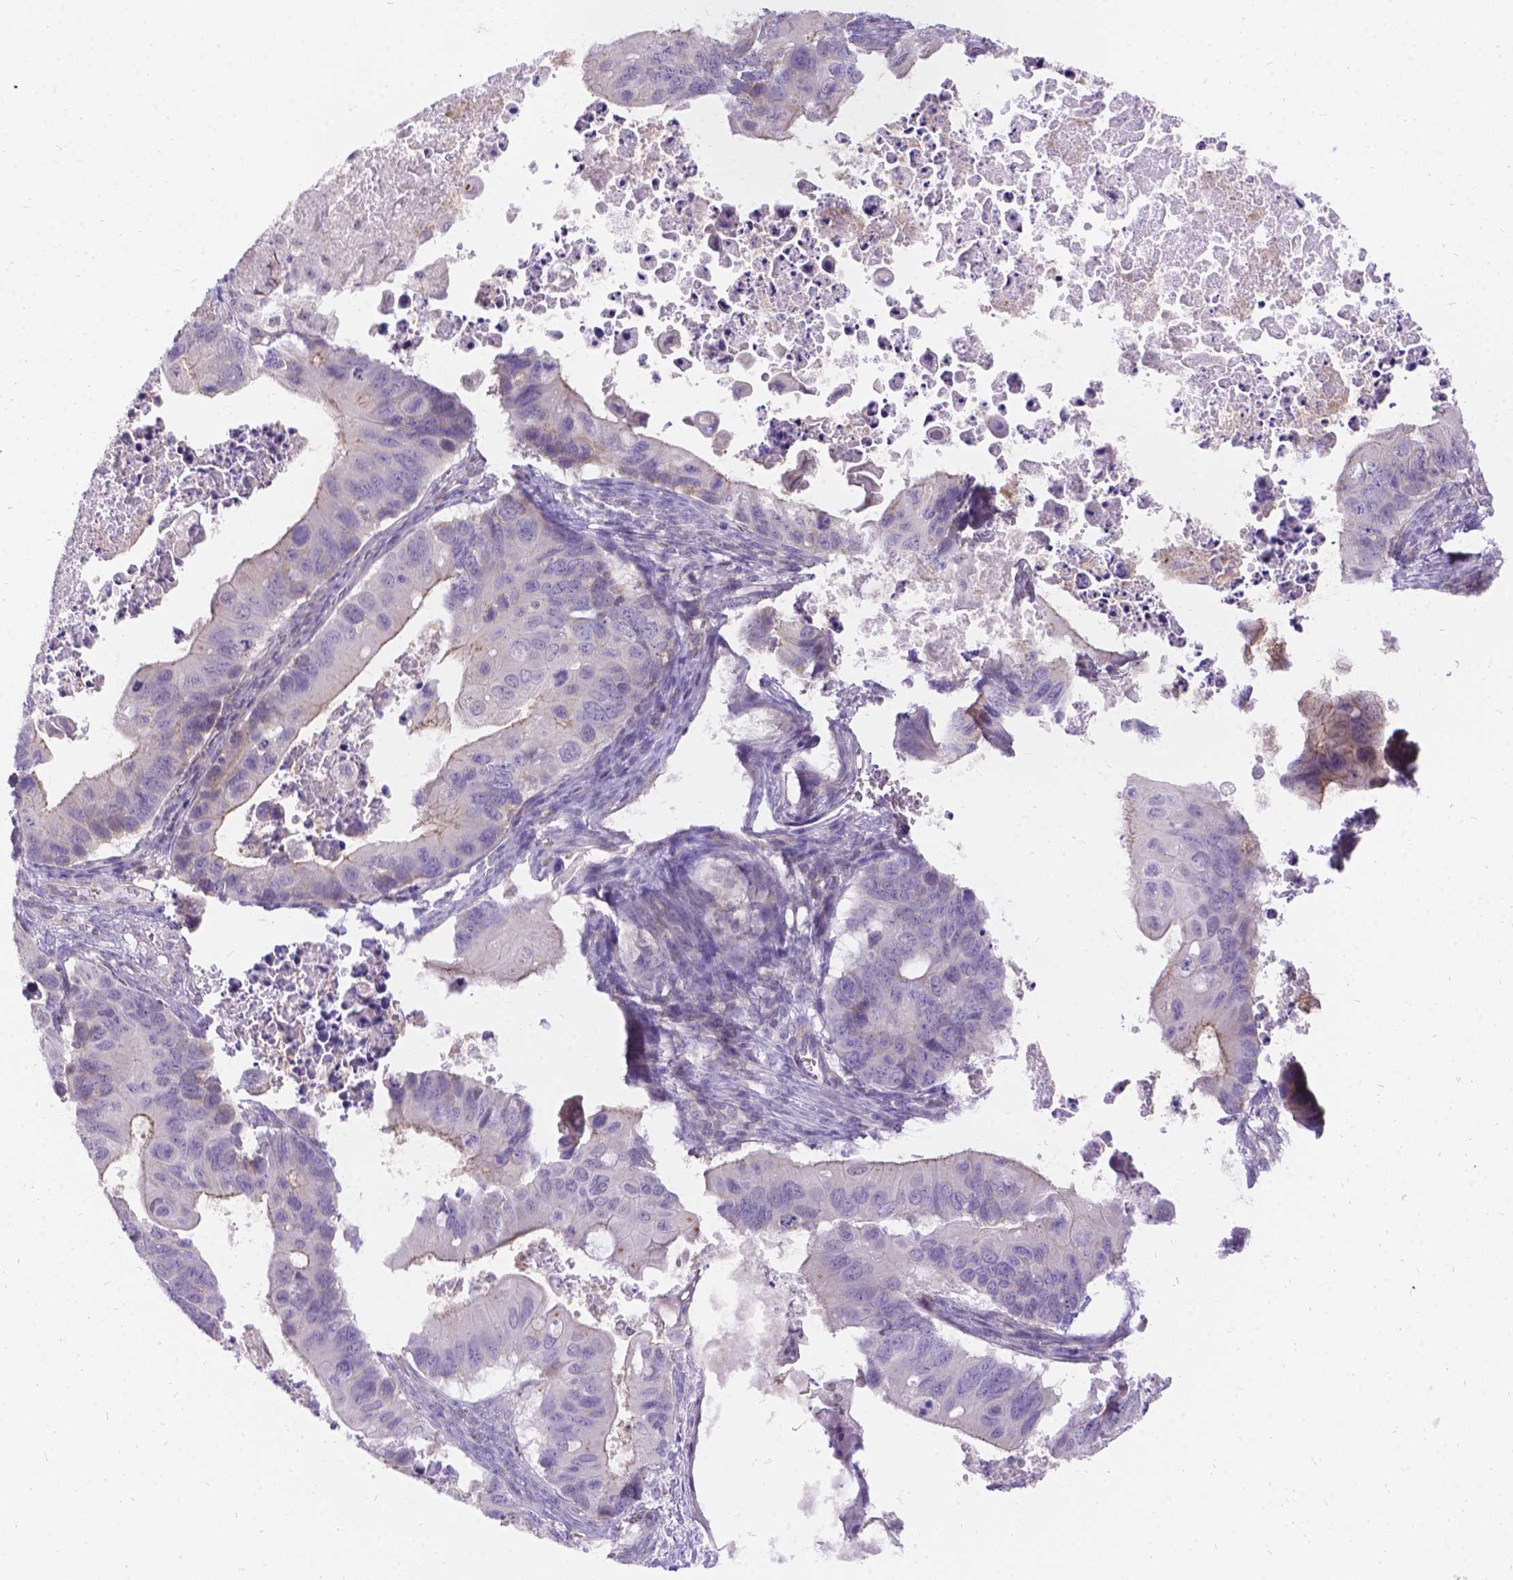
{"staining": {"intensity": "negative", "quantity": "none", "location": "none"}, "tissue": "ovarian cancer", "cell_type": "Tumor cells", "image_type": "cancer", "snomed": [{"axis": "morphology", "description": "Cystadenocarcinoma, mucinous, NOS"}, {"axis": "topography", "description": "Ovary"}], "caption": "Ovarian cancer was stained to show a protein in brown. There is no significant staining in tumor cells.", "gene": "PALS1", "patient": {"sex": "female", "age": 64}}